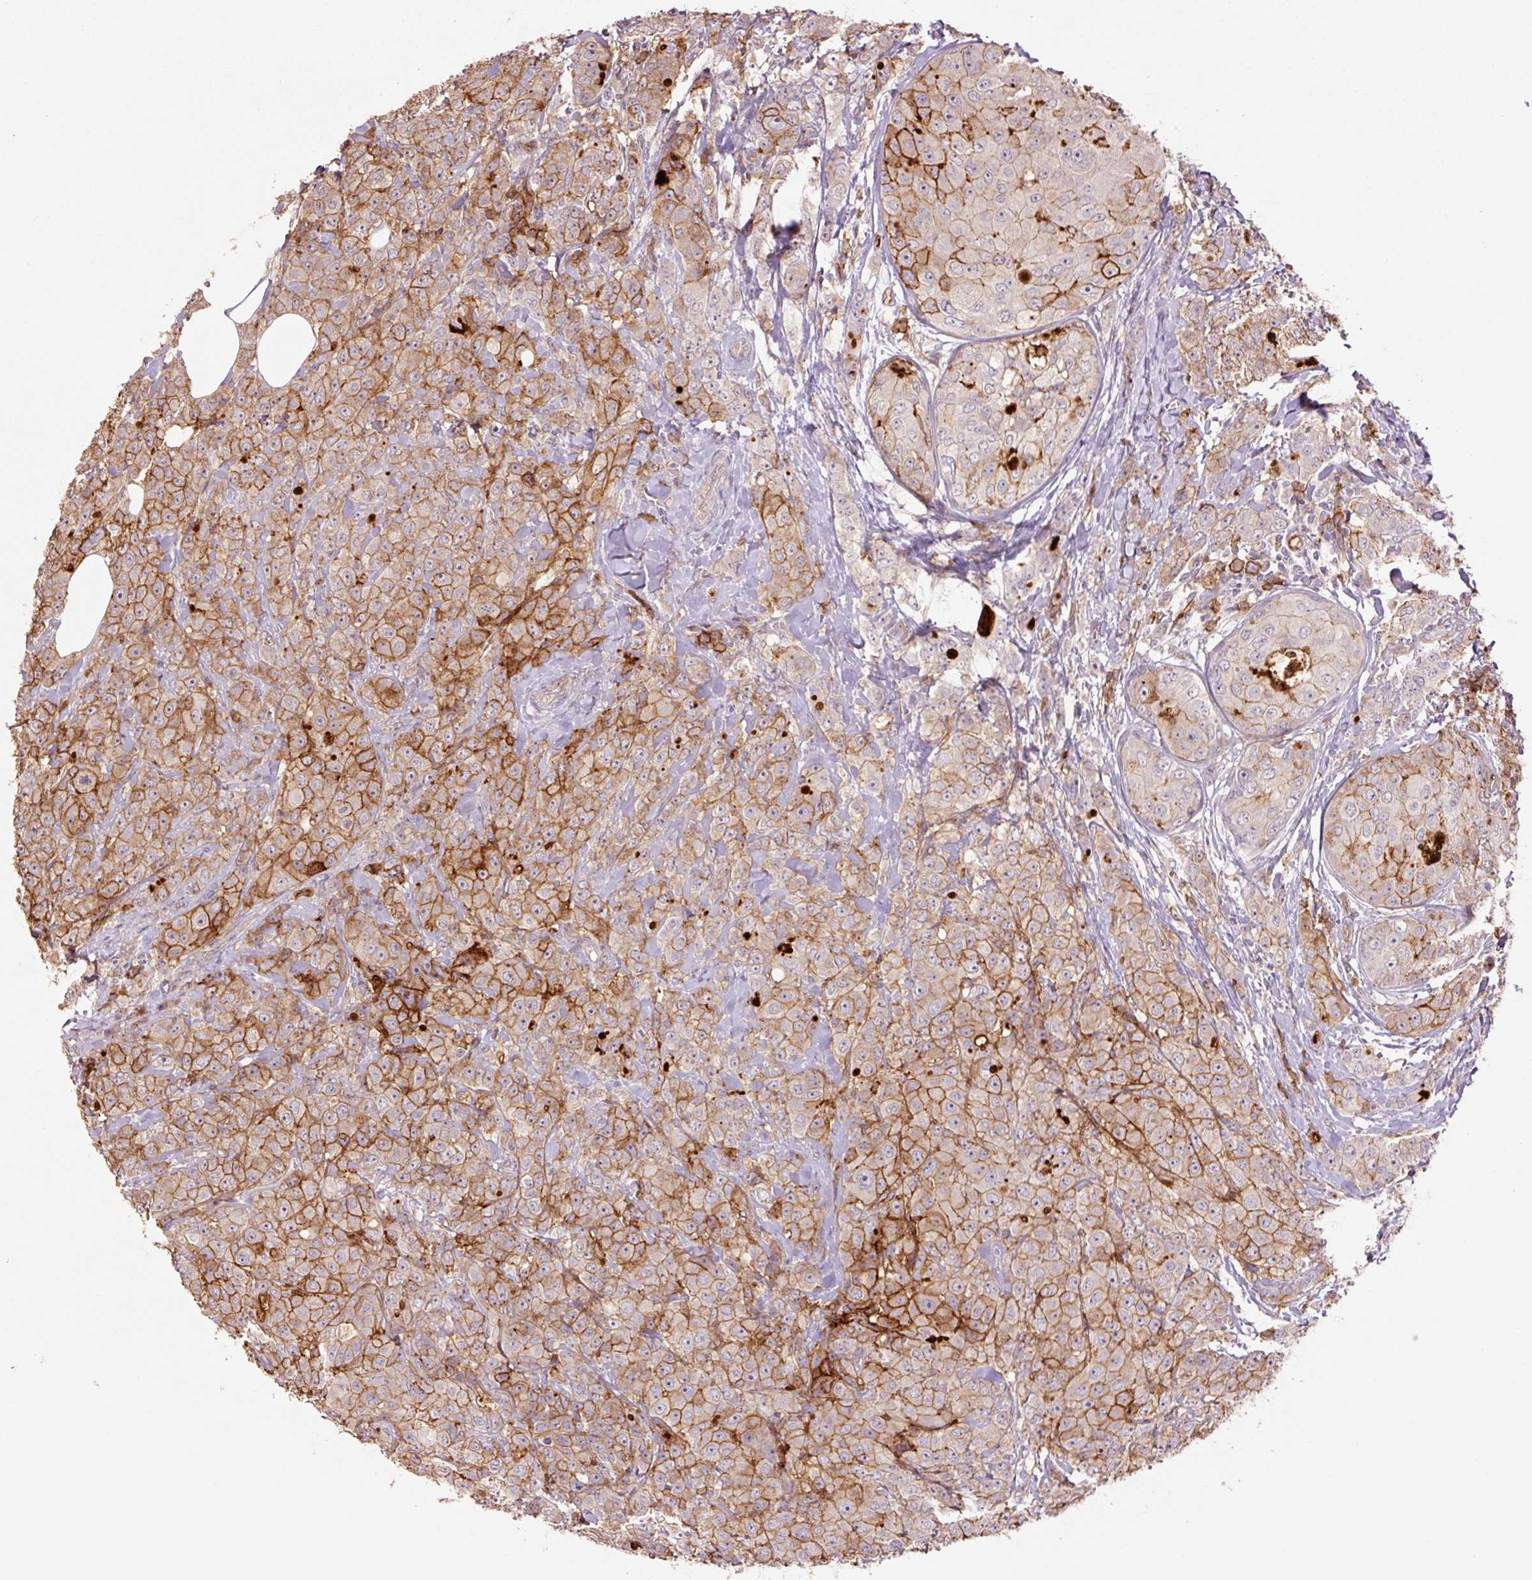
{"staining": {"intensity": "strong", "quantity": ">75%", "location": "cytoplasmic/membranous"}, "tissue": "breast cancer", "cell_type": "Tumor cells", "image_type": "cancer", "snomed": [{"axis": "morphology", "description": "Duct carcinoma"}, {"axis": "topography", "description": "Breast"}], "caption": "DAB immunohistochemical staining of breast intraductal carcinoma shows strong cytoplasmic/membranous protein positivity in approximately >75% of tumor cells.", "gene": "SLC1A4", "patient": {"sex": "female", "age": 43}}